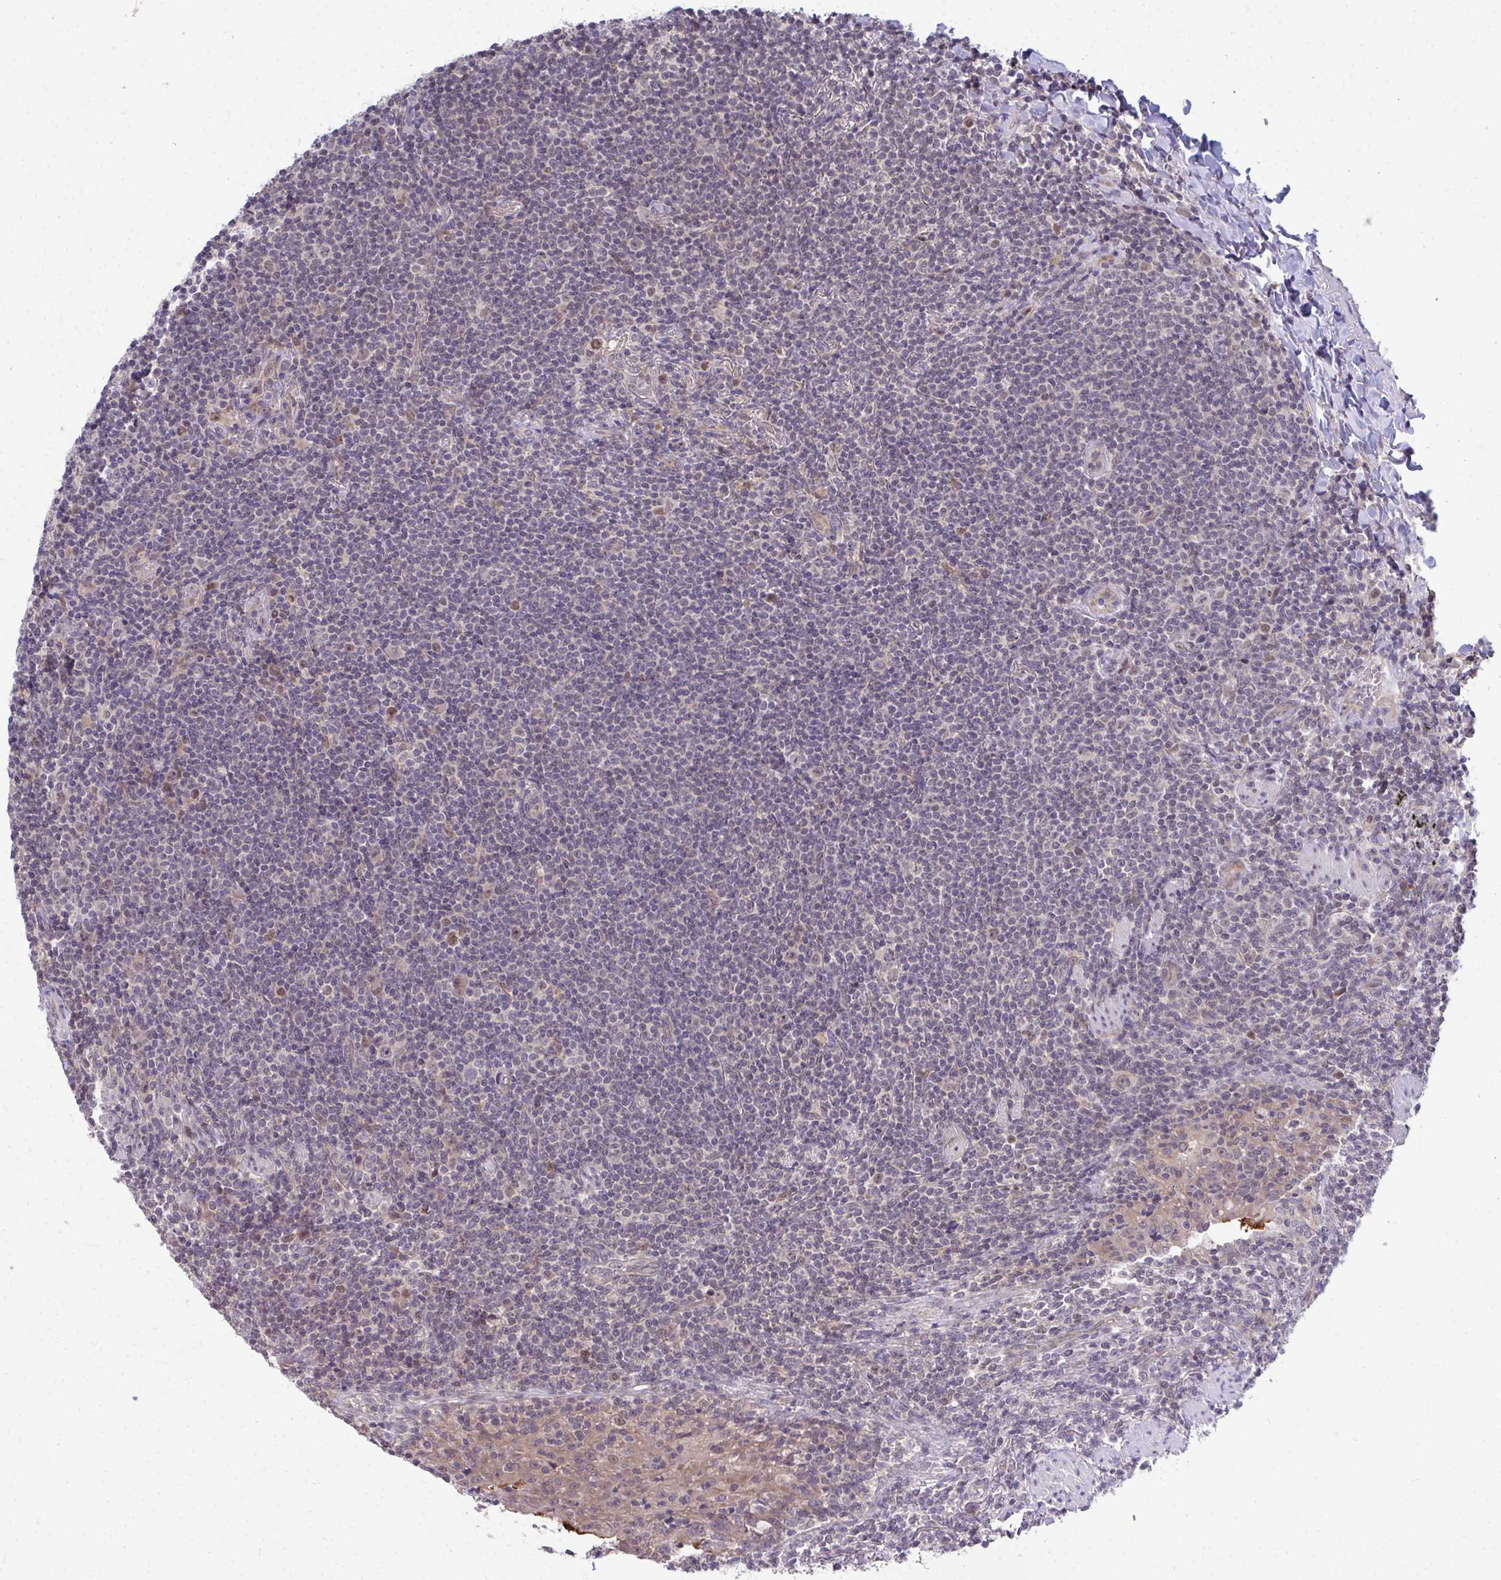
{"staining": {"intensity": "negative", "quantity": "none", "location": "none"}, "tissue": "lymphoma", "cell_type": "Tumor cells", "image_type": "cancer", "snomed": [{"axis": "morphology", "description": "Malignant lymphoma, non-Hodgkin's type, Low grade"}, {"axis": "topography", "description": "Lung"}], "caption": "This micrograph is of lymphoma stained with immunohistochemistry to label a protein in brown with the nuclei are counter-stained blue. There is no staining in tumor cells.", "gene": "MROH8", "patient": {"sex": "female", "age": 71}}